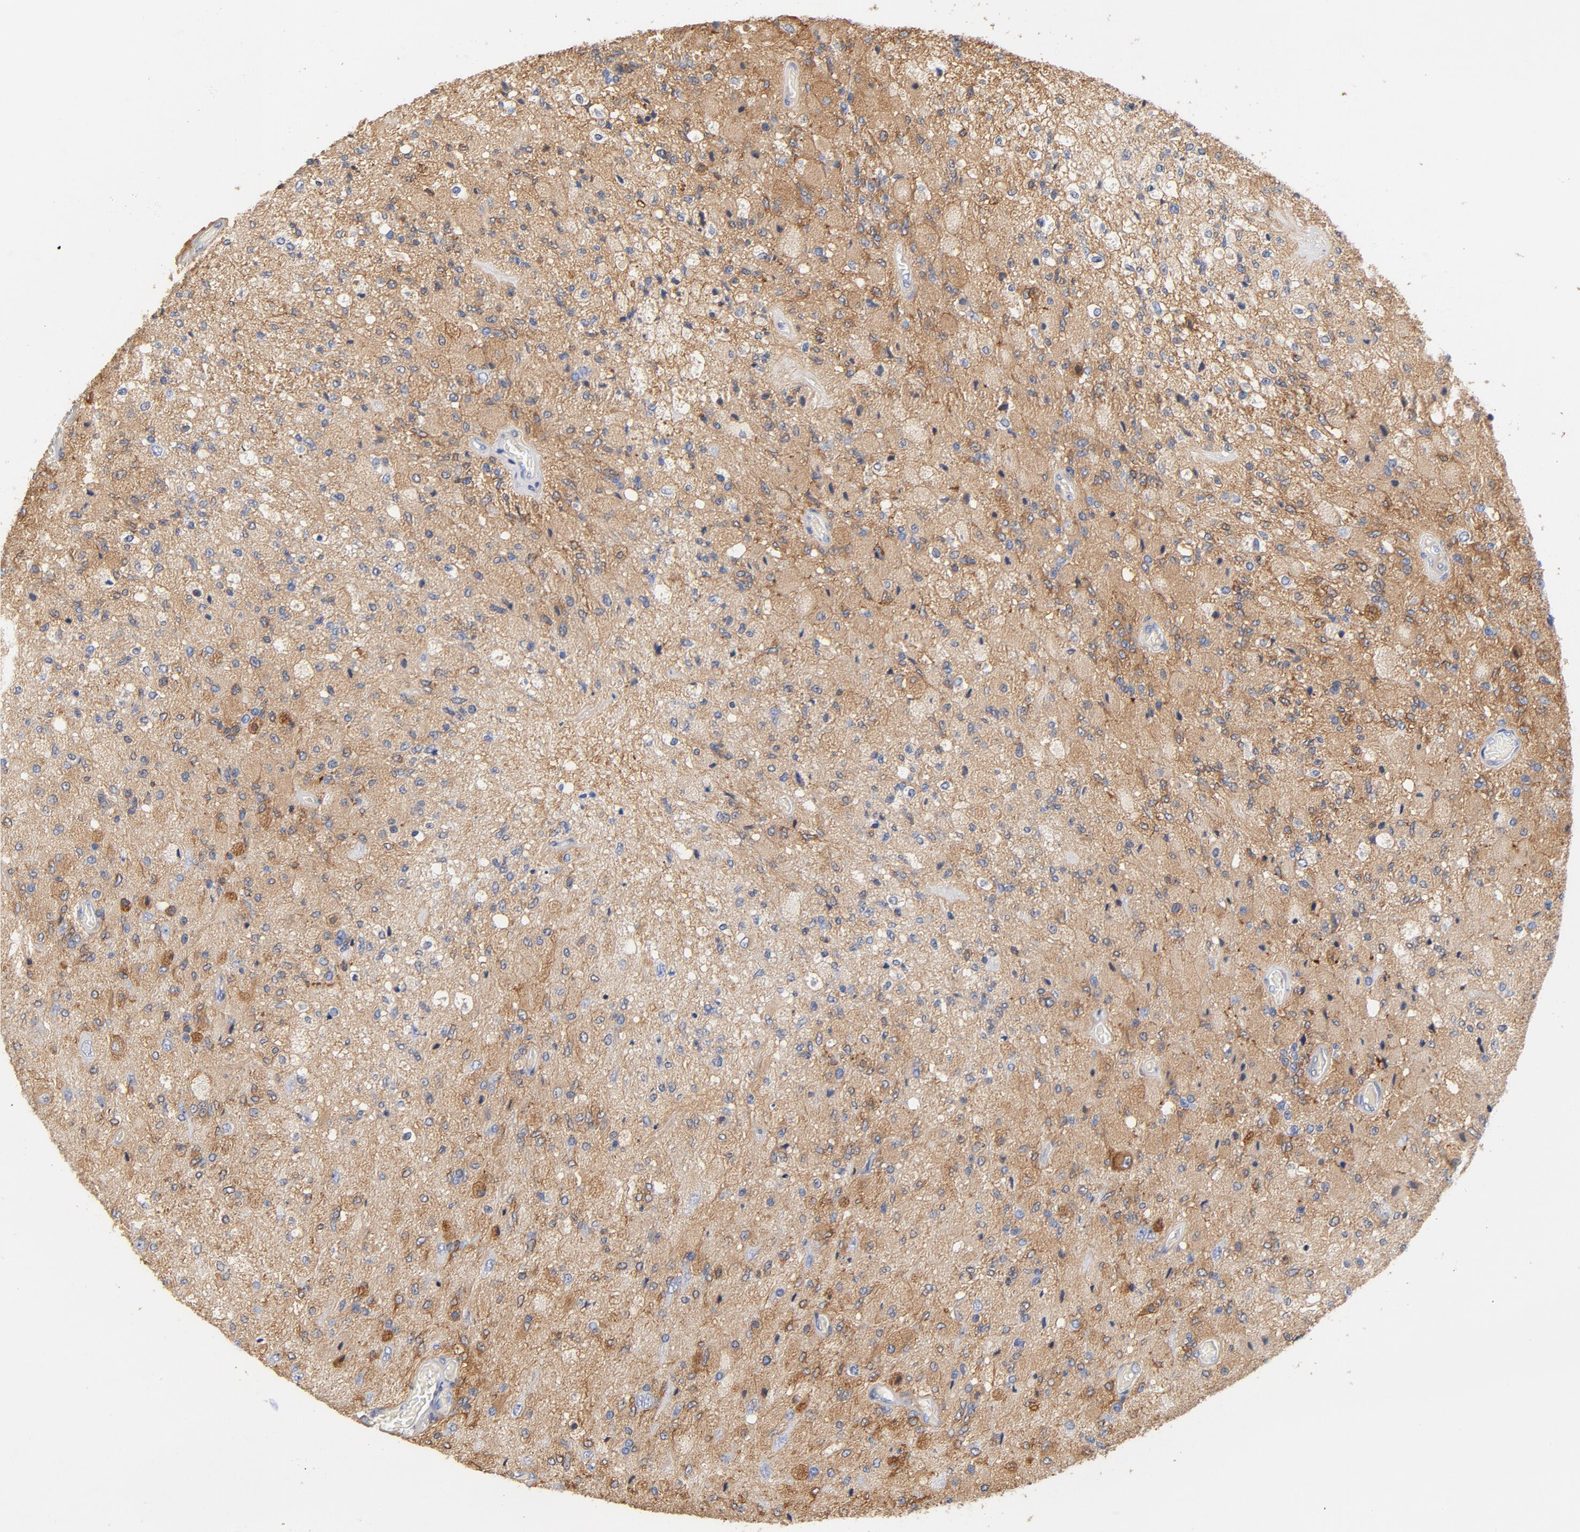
{"staining": {"intensity": "moderate", "quantity": "25%-75%", "location": "cytoplasmic/membranous"}, "tissue": "glioma", "cell_type": "Tumor cells", "image_type": "cancer", "snomed": [{"axis": "morphology", "description": "Normal tissue, NOS"}, {"axis": "morphology", "description": "Glioma, malignant, High grade"}, {"axis": "topography", "description": "Cerebral cortex"}], "caption": "IHC photomicrograph of human high-grade glioma (malignant) stained for a protein (brown), which displays medium levels of moderate cytoplasmic/membranous positivity in about 25%-75% of tumor cells.", "gene": "EZR", "patient": {"sex": "male", "age": 77}}